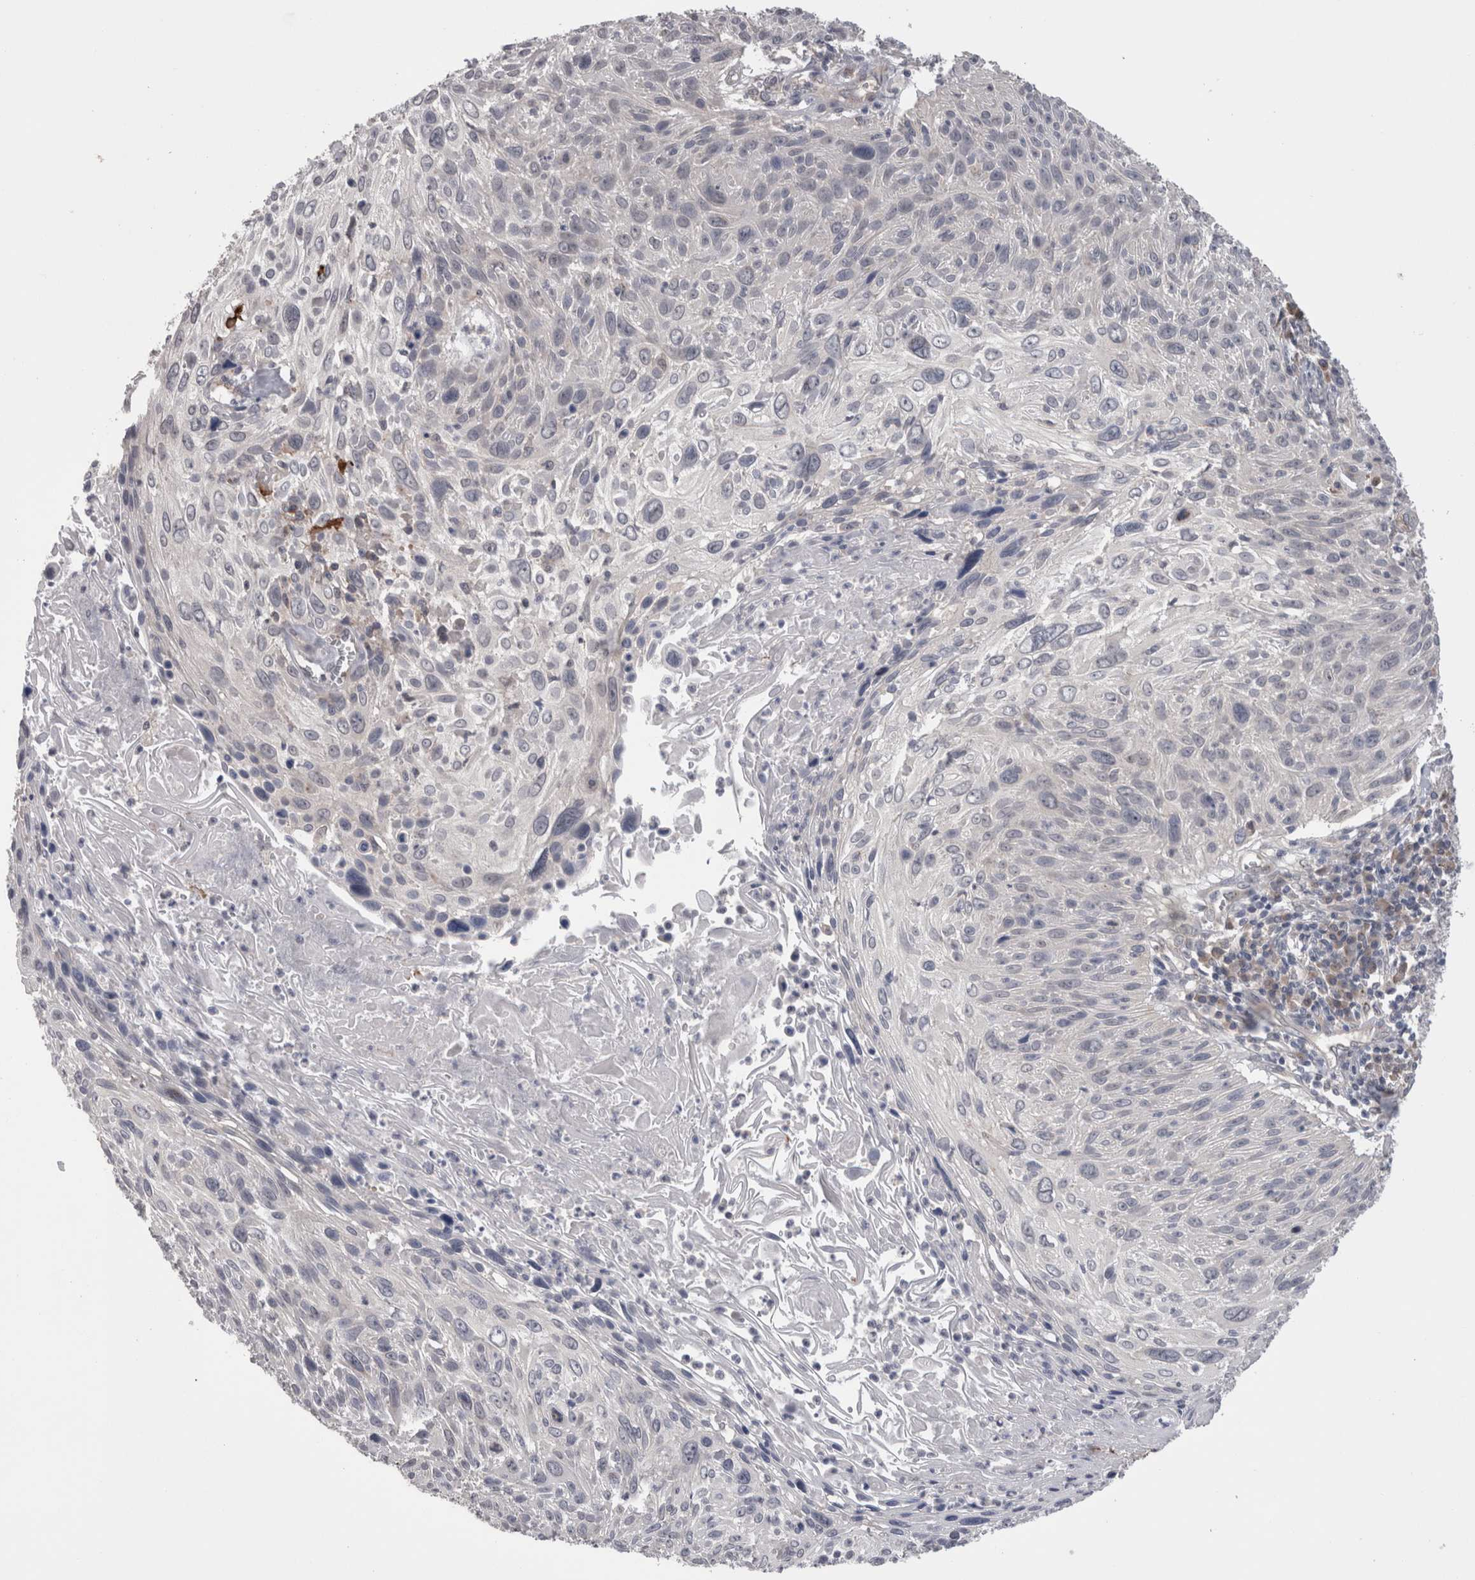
{"staining": {"intensity": "negative", "quantity": "none", "location": "none"}, "tissue": "cervical cancer", "cell_type": "Tumor cells", "image_type": "cancer", "snomed": [{"axis": "morphology", "description": "Squamous cell carcinoma, NOS"}, {"axis": "topography", "description": "Cervix"}], "caption": "Human cervical cancer stained for a protein using immunohistochemistry displays no positivity in tumor cells.", "gene": "DCTN6", "patient": {"sex": "female", "age": 51}}